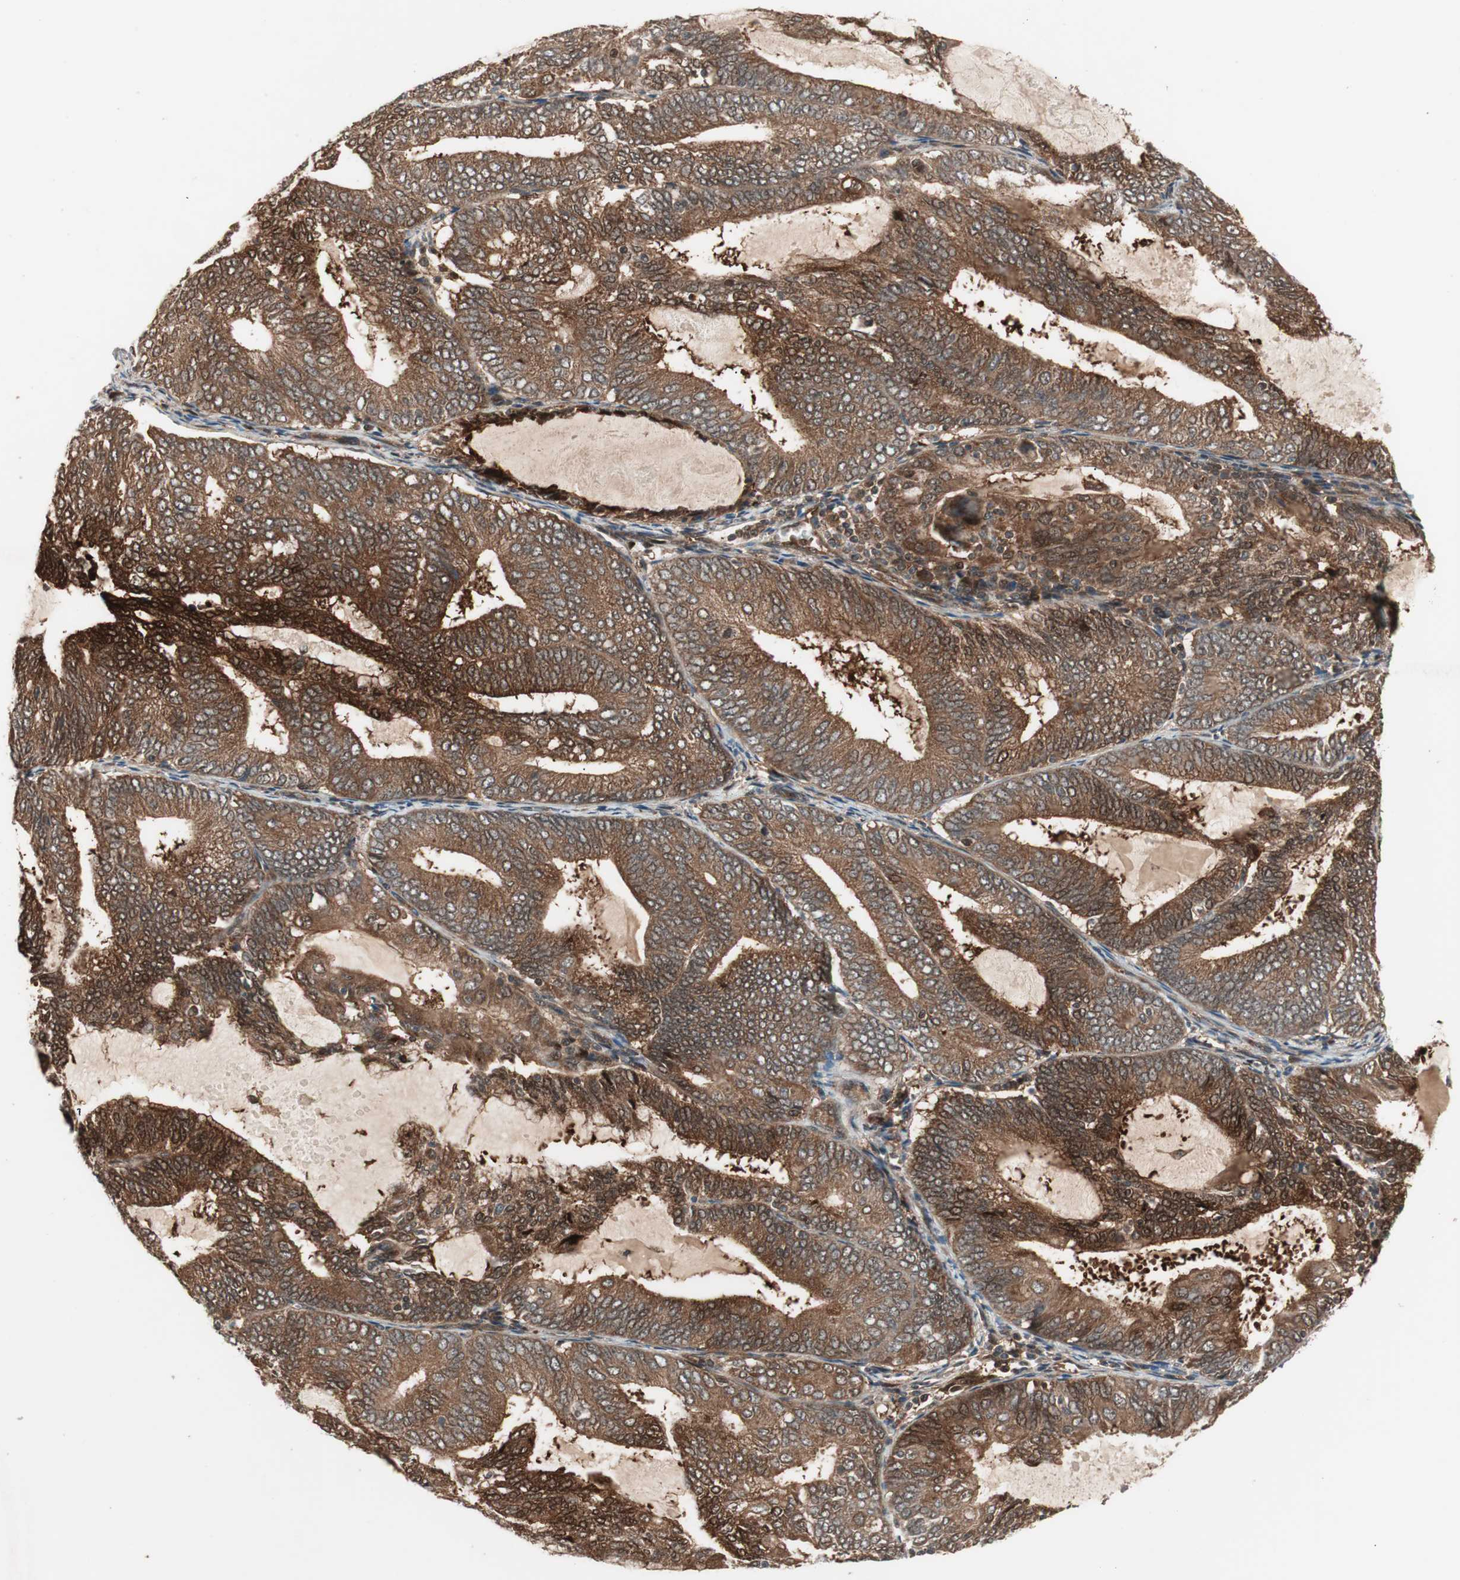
{"staining": {"intensity": "strong", "quantity": ">75%", "location": "cytoplasmic/membranous"}, "tissue": "endometrial cancer", "cell_type": "Tumor cells", "image_type": "cancer", "snomed": [{"axis": "morphology", "description": "Adenocarcinoma, NOS"}, {"axis": "topography", "description": "Endometrium"}], "caption": "About >75% of tumor cells in human endometrial cancer reveal strong cytoplasmic/membranous protein expression as visualized by brown immunohistochemical staining.", "gene": "PRKG2", "patient": {"sex": "female", "age": 81}}